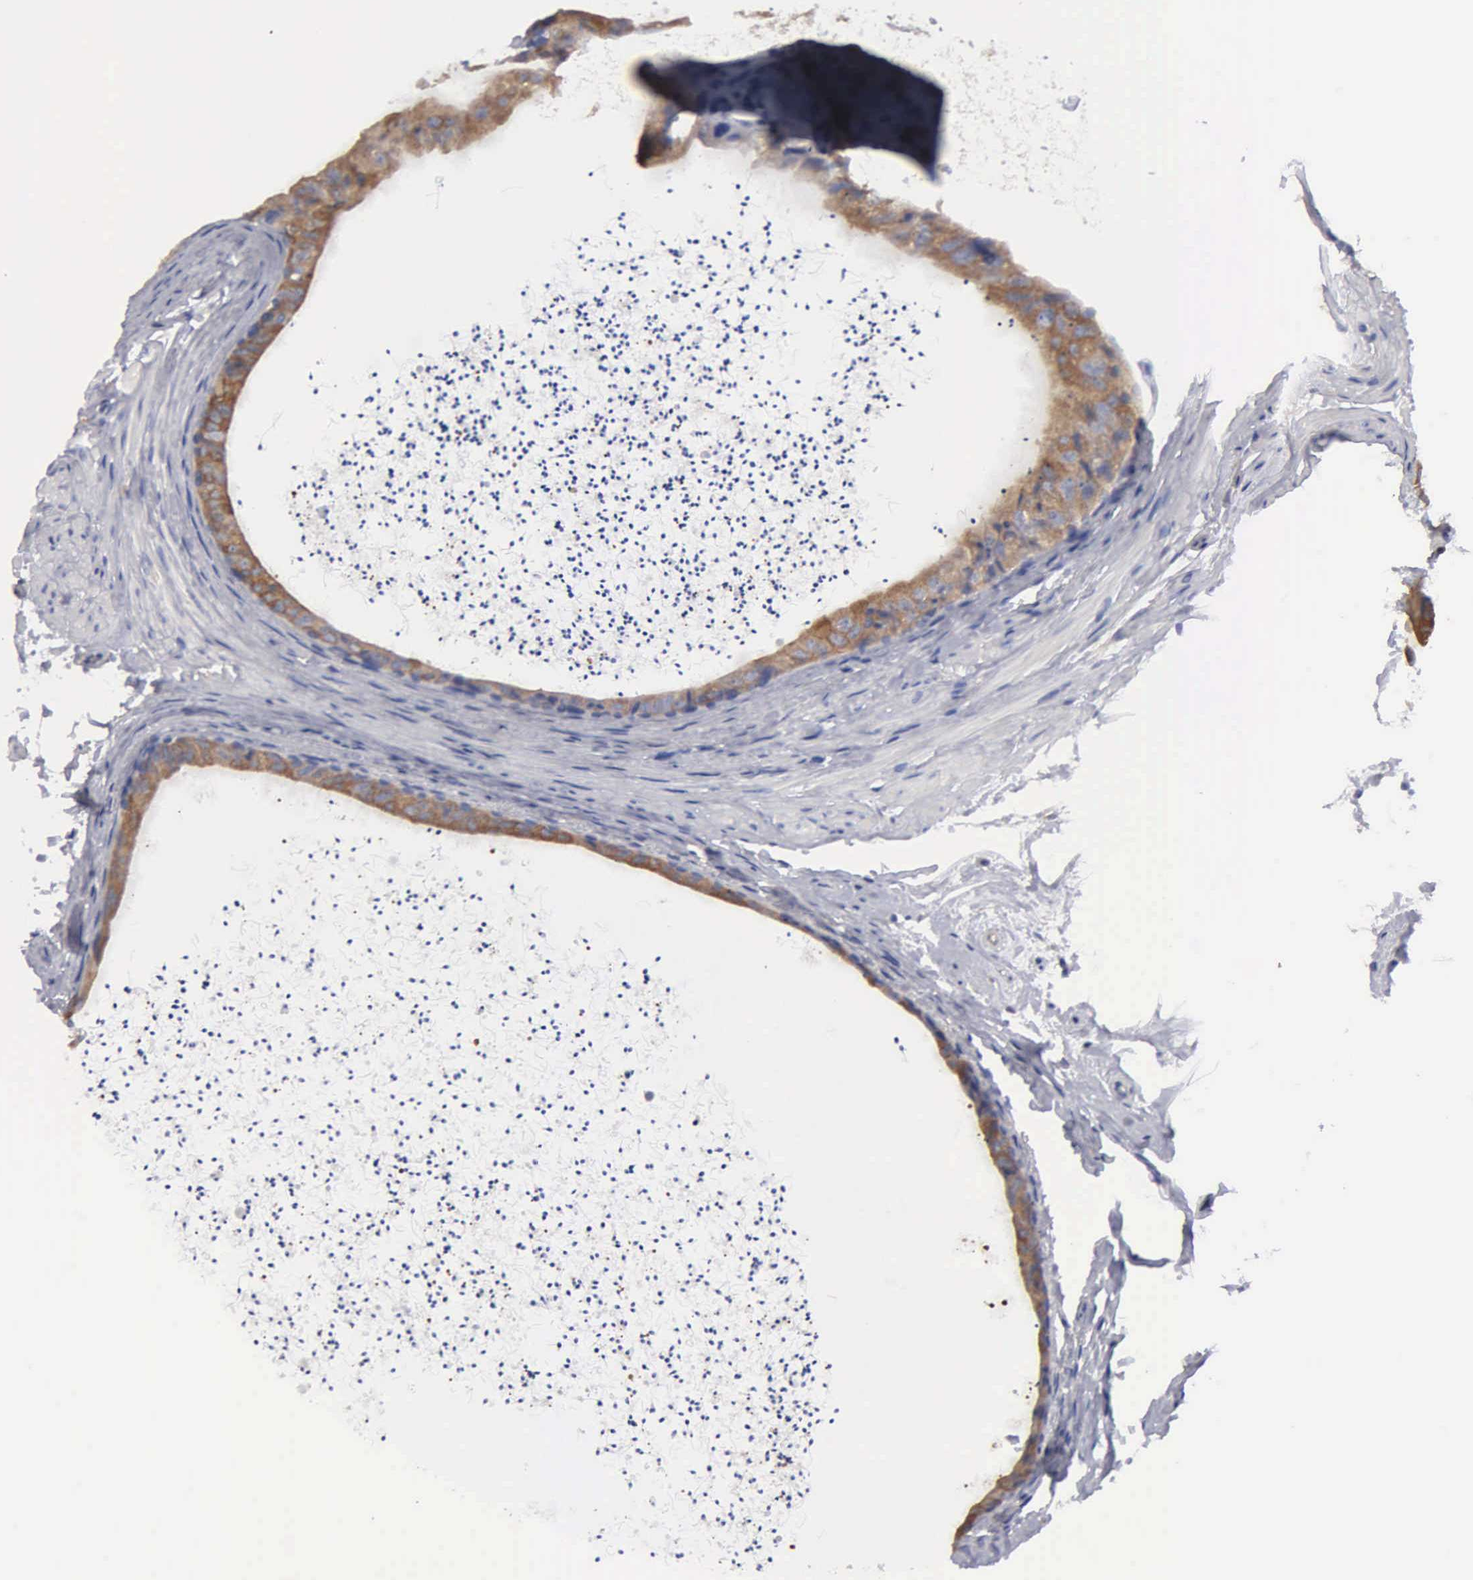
{"staining": {"intensity": "moderate", "quantity": ">75%", "location": "cytoplasmic/membranous"}, "tissue": "epididymis", "cell_type": "Glandular cells", "image_type": "normal", "snomed": [{"axis": "morphology", "description": "Normal tissue, NOS"}, {"axis": "topography", "description": "Epididymis"}], "caption": "Immunohistochemical staining of benign epididymis shows >75% levels of moderate cytoplasmic/membranous protein staining in approximately >75% of glandular cells.", "gene": "G6PD", "patient": {"sex": "male", "age": 77}}